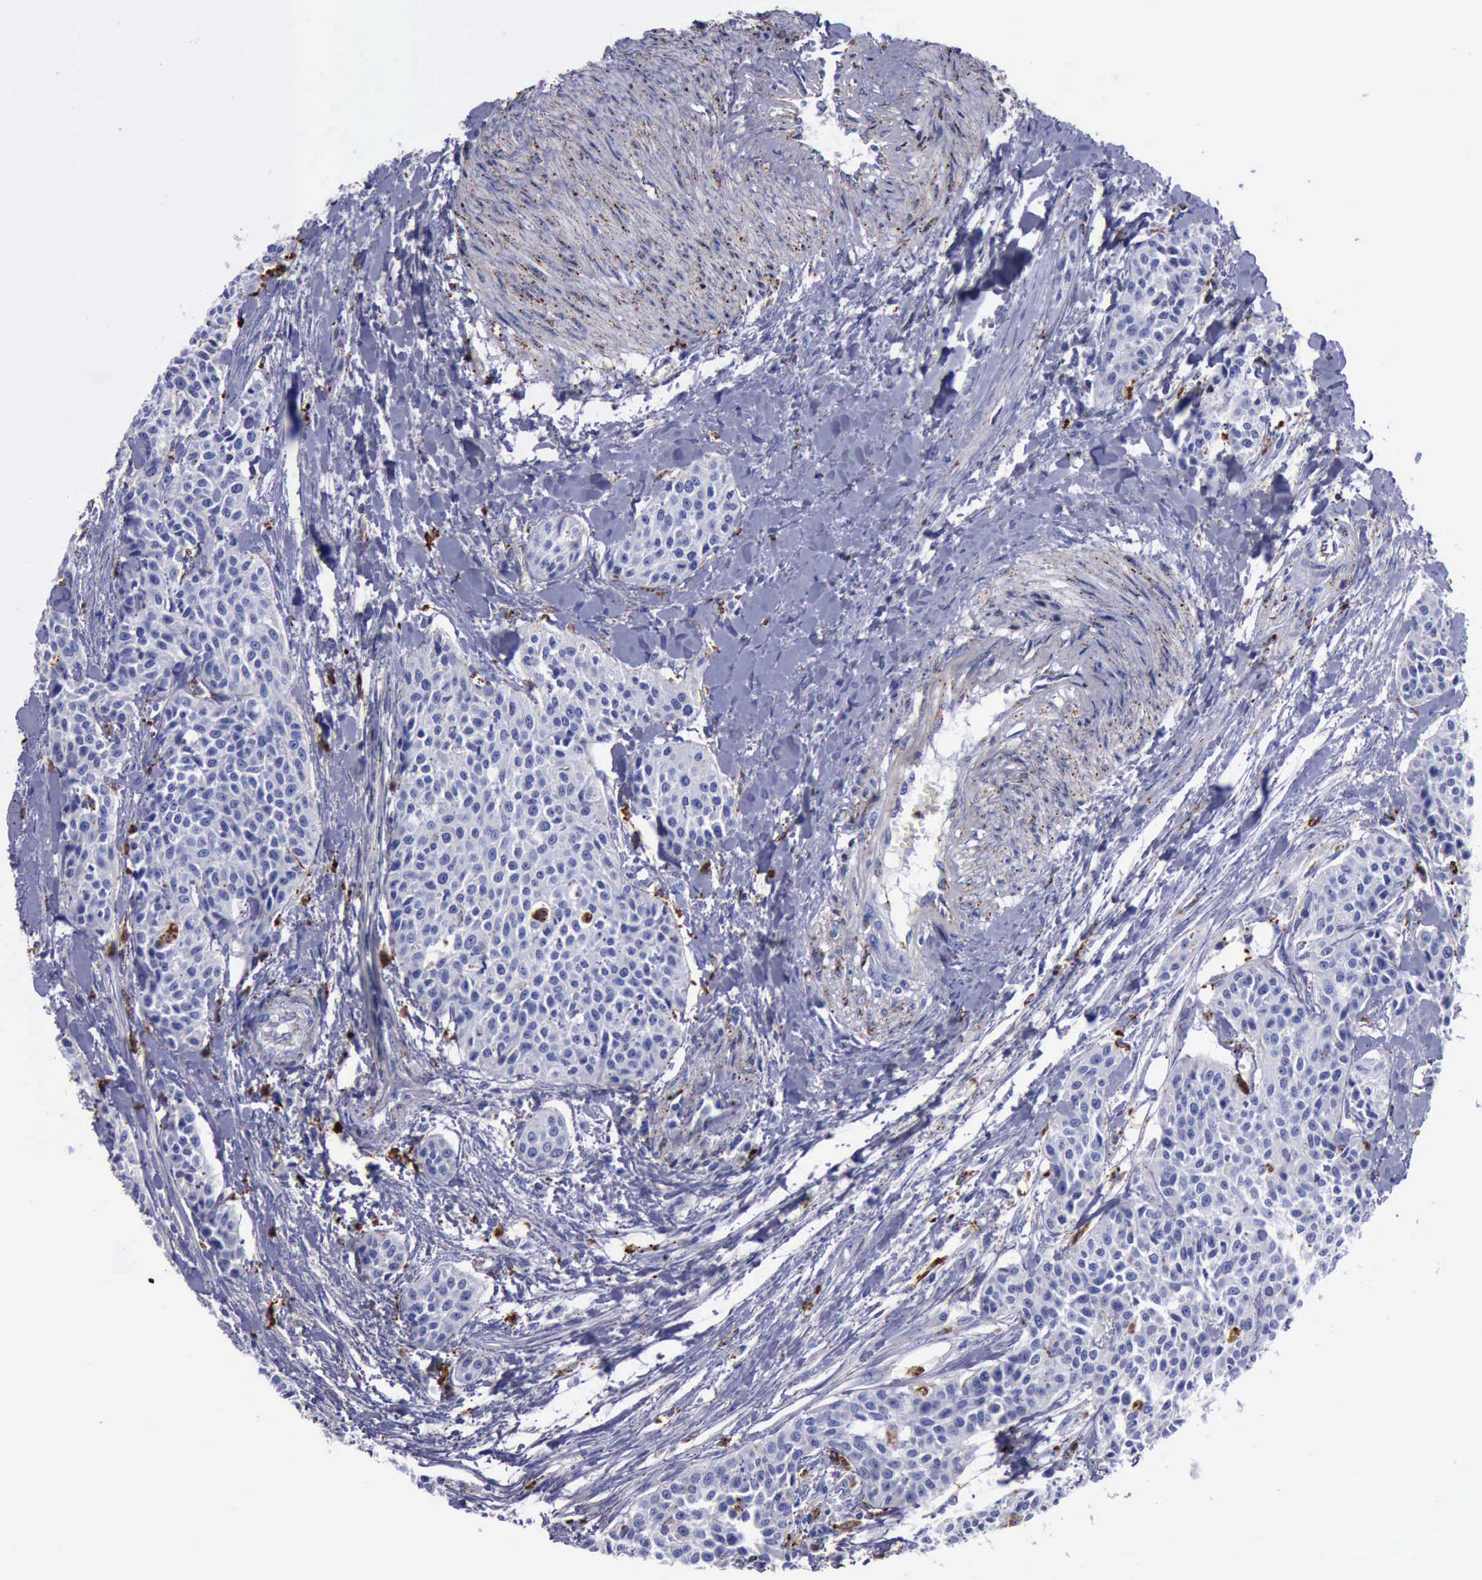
{"staining": {"intensity": "weak", "quantity": "<25%", "location": "cytoplasmic/membranous"}, "tissue": "urothelial cancer", "cell_type": "Tumor cells", "image_type": "cancer", "snomed": [{"axis": "morphology", "description": "Urothelial carcinoma, High grade"}, {"axis": "topography", "description": "Urinary bladder"}], "caption": "High power microscopy photomicrograph of an IHC photomicrograph of urothelial cancer, revealing no significant expression in tumor cells. (Stains: DAB (3,3'-diaminobenzidine) immunohistochemistry (IHC) with hematoxylin counter stain, Microscopy: brightfield microscopy at high magnification).", "gene": "CTSD", "patient": {"sex": "male", "age": 56}}